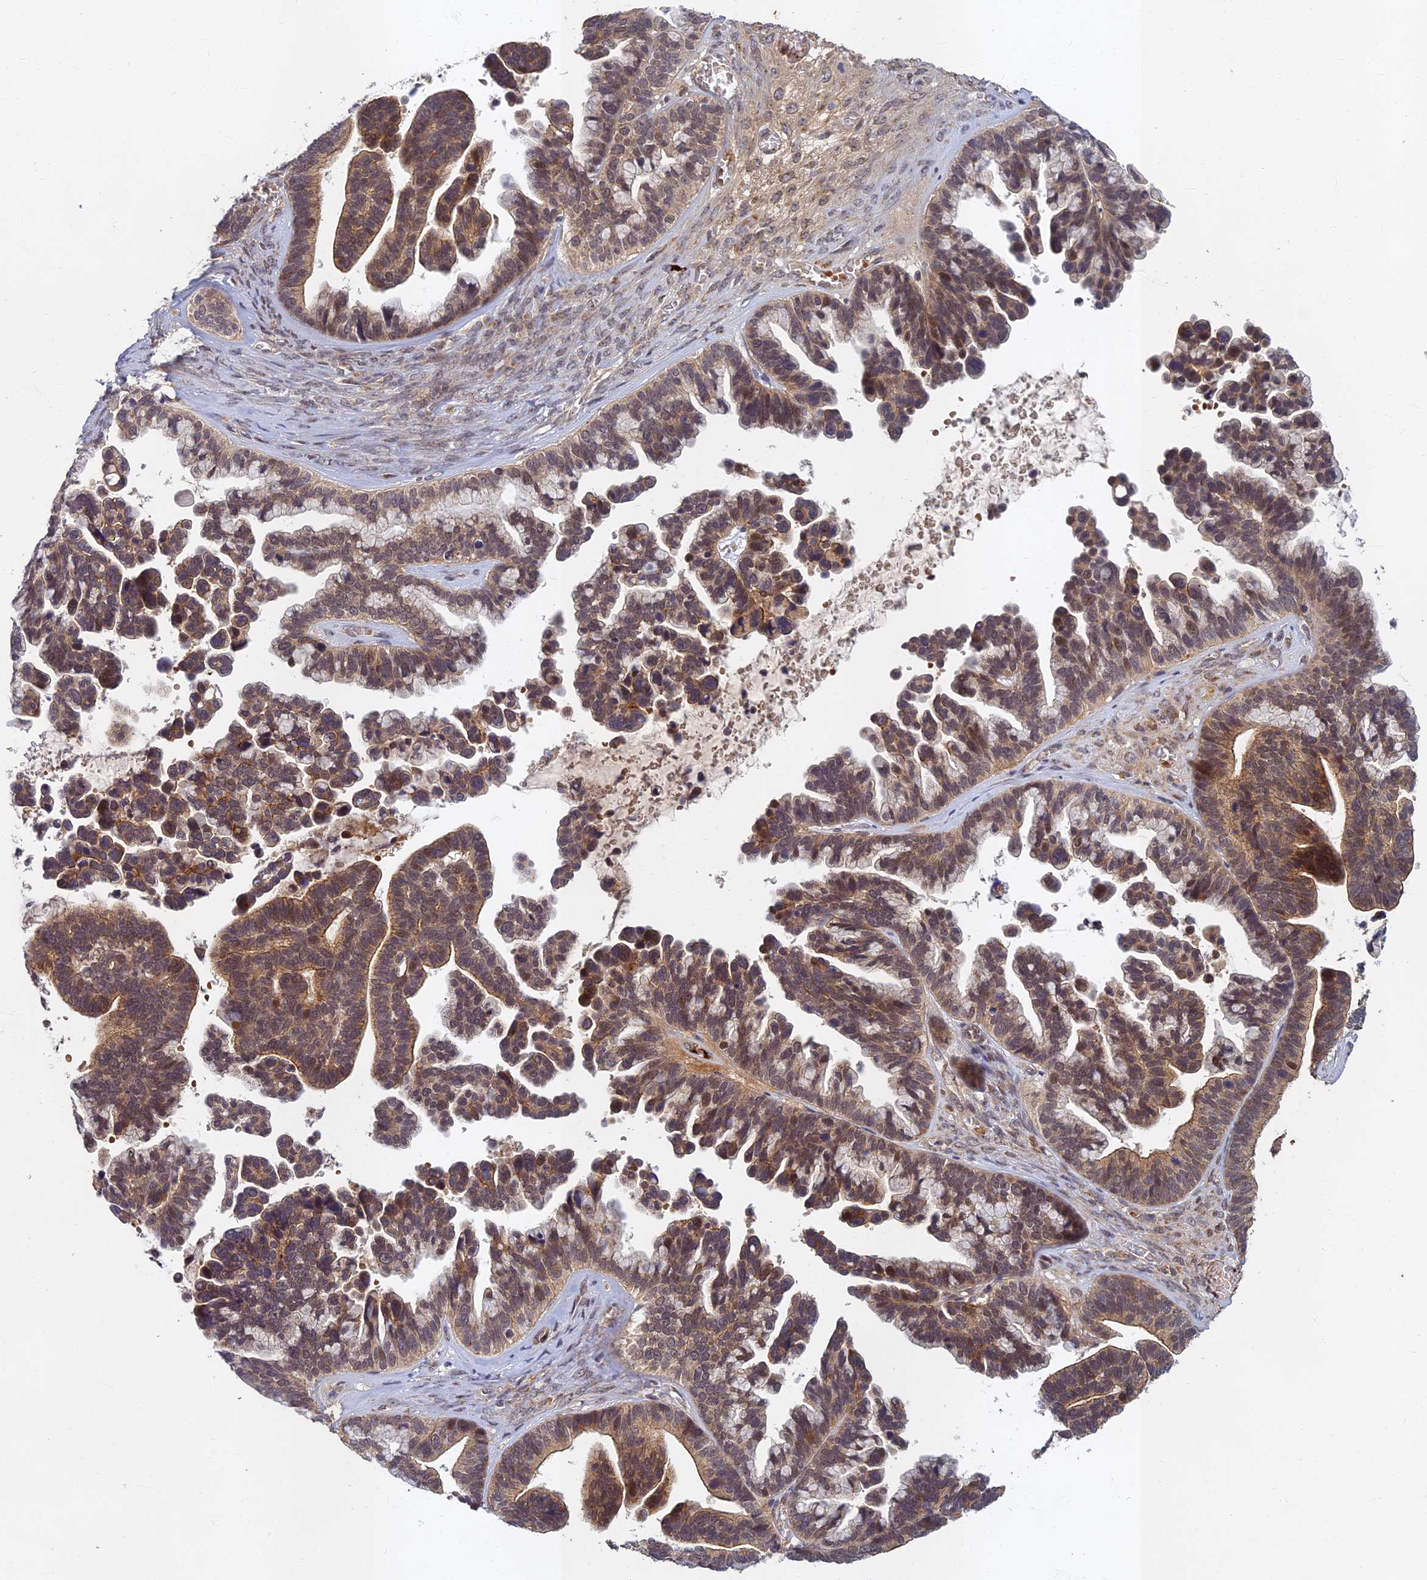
{"staining": {"intensity": "weak", "quantity": ">75%", "location": "cytoplasmic/membranous"}, "tissue": "ovarian cancer", "cell_type": "Tumor cells", "image_type": "cancer", "snomed": [{"axis": "morphology", "description": "Cystadenocarcinoma, serous, NOS"}, {"axis": "topography", "description": "Ovary"}], "caption": "Ovarian cancer stained with IHC demonstrates weak cytoplasmic/membranous positivity in approximately >75% of tumor cells.", "gene": "EARS2", "patient": {"sex": "female", "age": 56}}